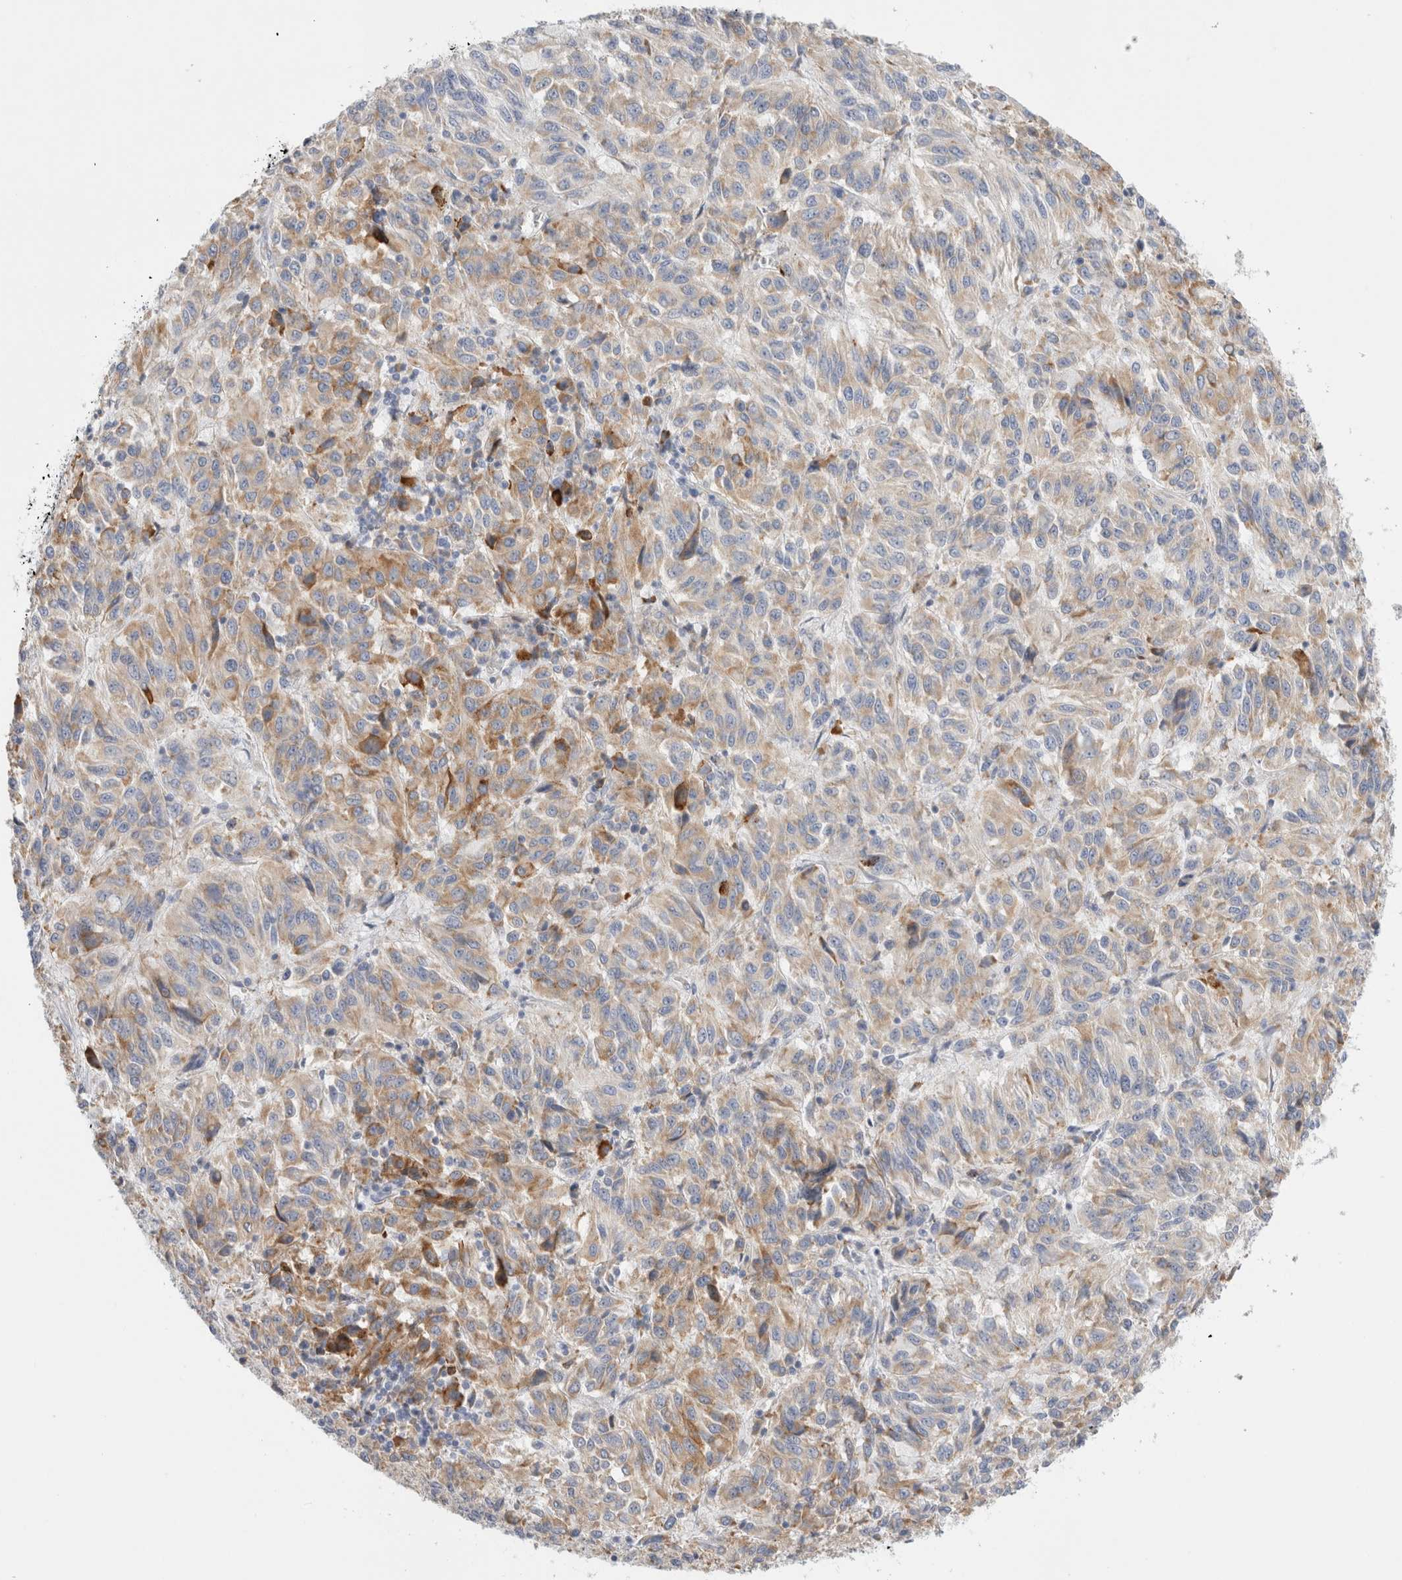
{"staining": {"intensity": "weak", "quantity": ">75%", "location": "cytoplasmic/membranous"}, "tissue": "melanoma", "cell_type": "Tumor cells", "image_type": "cancer", "snomed": [{"axis": "morphology", "description": "Malignant melanoma, Metastatic site"}, {"axis": "topography", "description": "Lung"}], "caption": "The image displays immunohistochemical staining of malignant melanoma (metastatic site). There is weak cytoplasmic/membranous expression is present in approximately >75% of tumor cells. (Stains: DAB (3,3'-diaminobenzidine) in brown, nuclei in blue, Microscopy: brightfield microscopy at high magnification).", "gene": "CSK", "patient": {"sex": "male", "age": 64}}